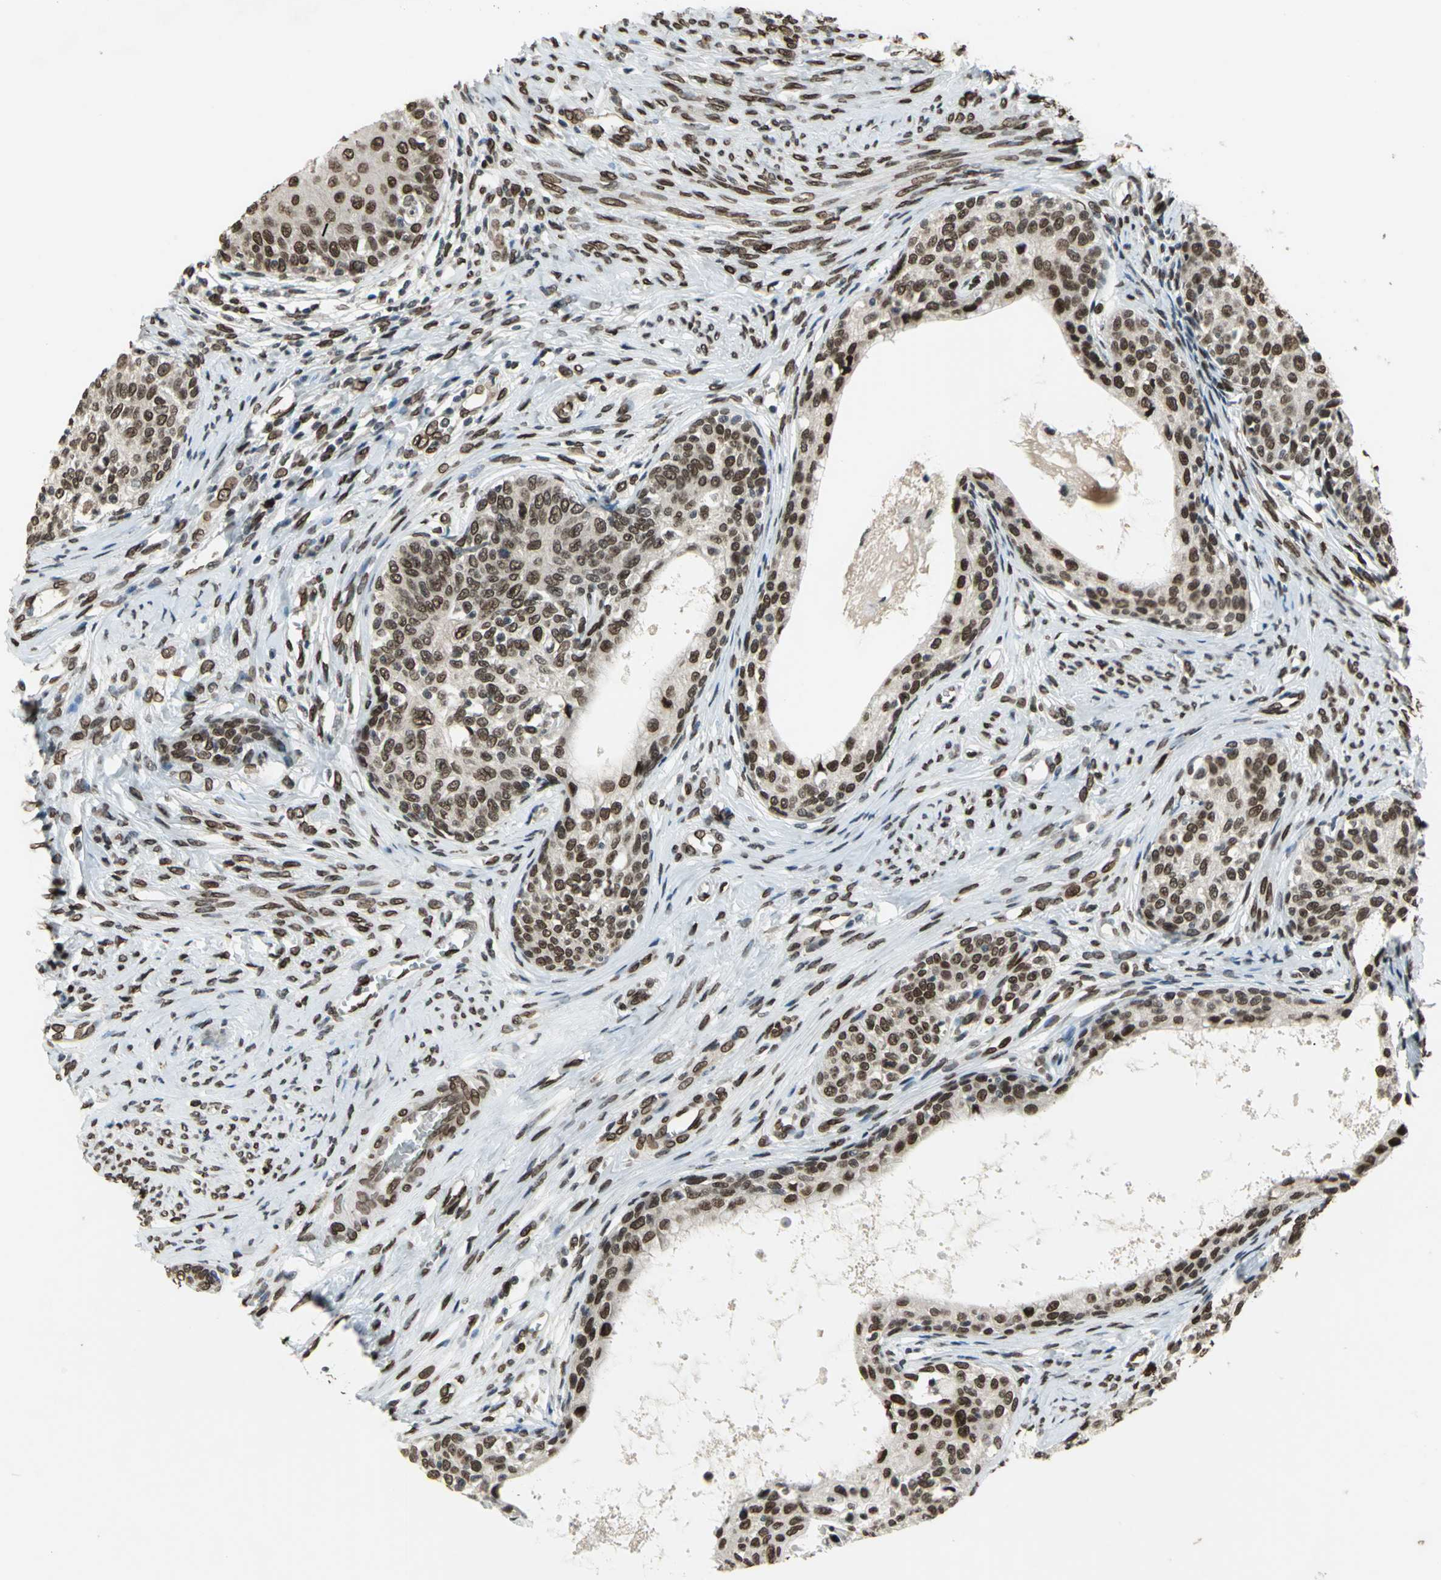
{"staining": {"intensity": "strong", "quantity": ">75%", "location": "nuclear"}, "tissue": "cervical cancer", "cell_type": "Tumor cells", "image_type": "cancer", "snomed": [{"axis": "morphology", "description": "Squamous cell carcinoma, NOS"}, {"axis": "morphology", "description": "Adenocarcinoma, NOS"}, {"axis": "topography", "description": "Cervix"}], "caption": "Human cervical cancer (adenocarcinoma) stained with a protein marker displays strong staining in tumor cells.", "gene": "ISY1", "patient": {"sex": "female", "age": 52}}